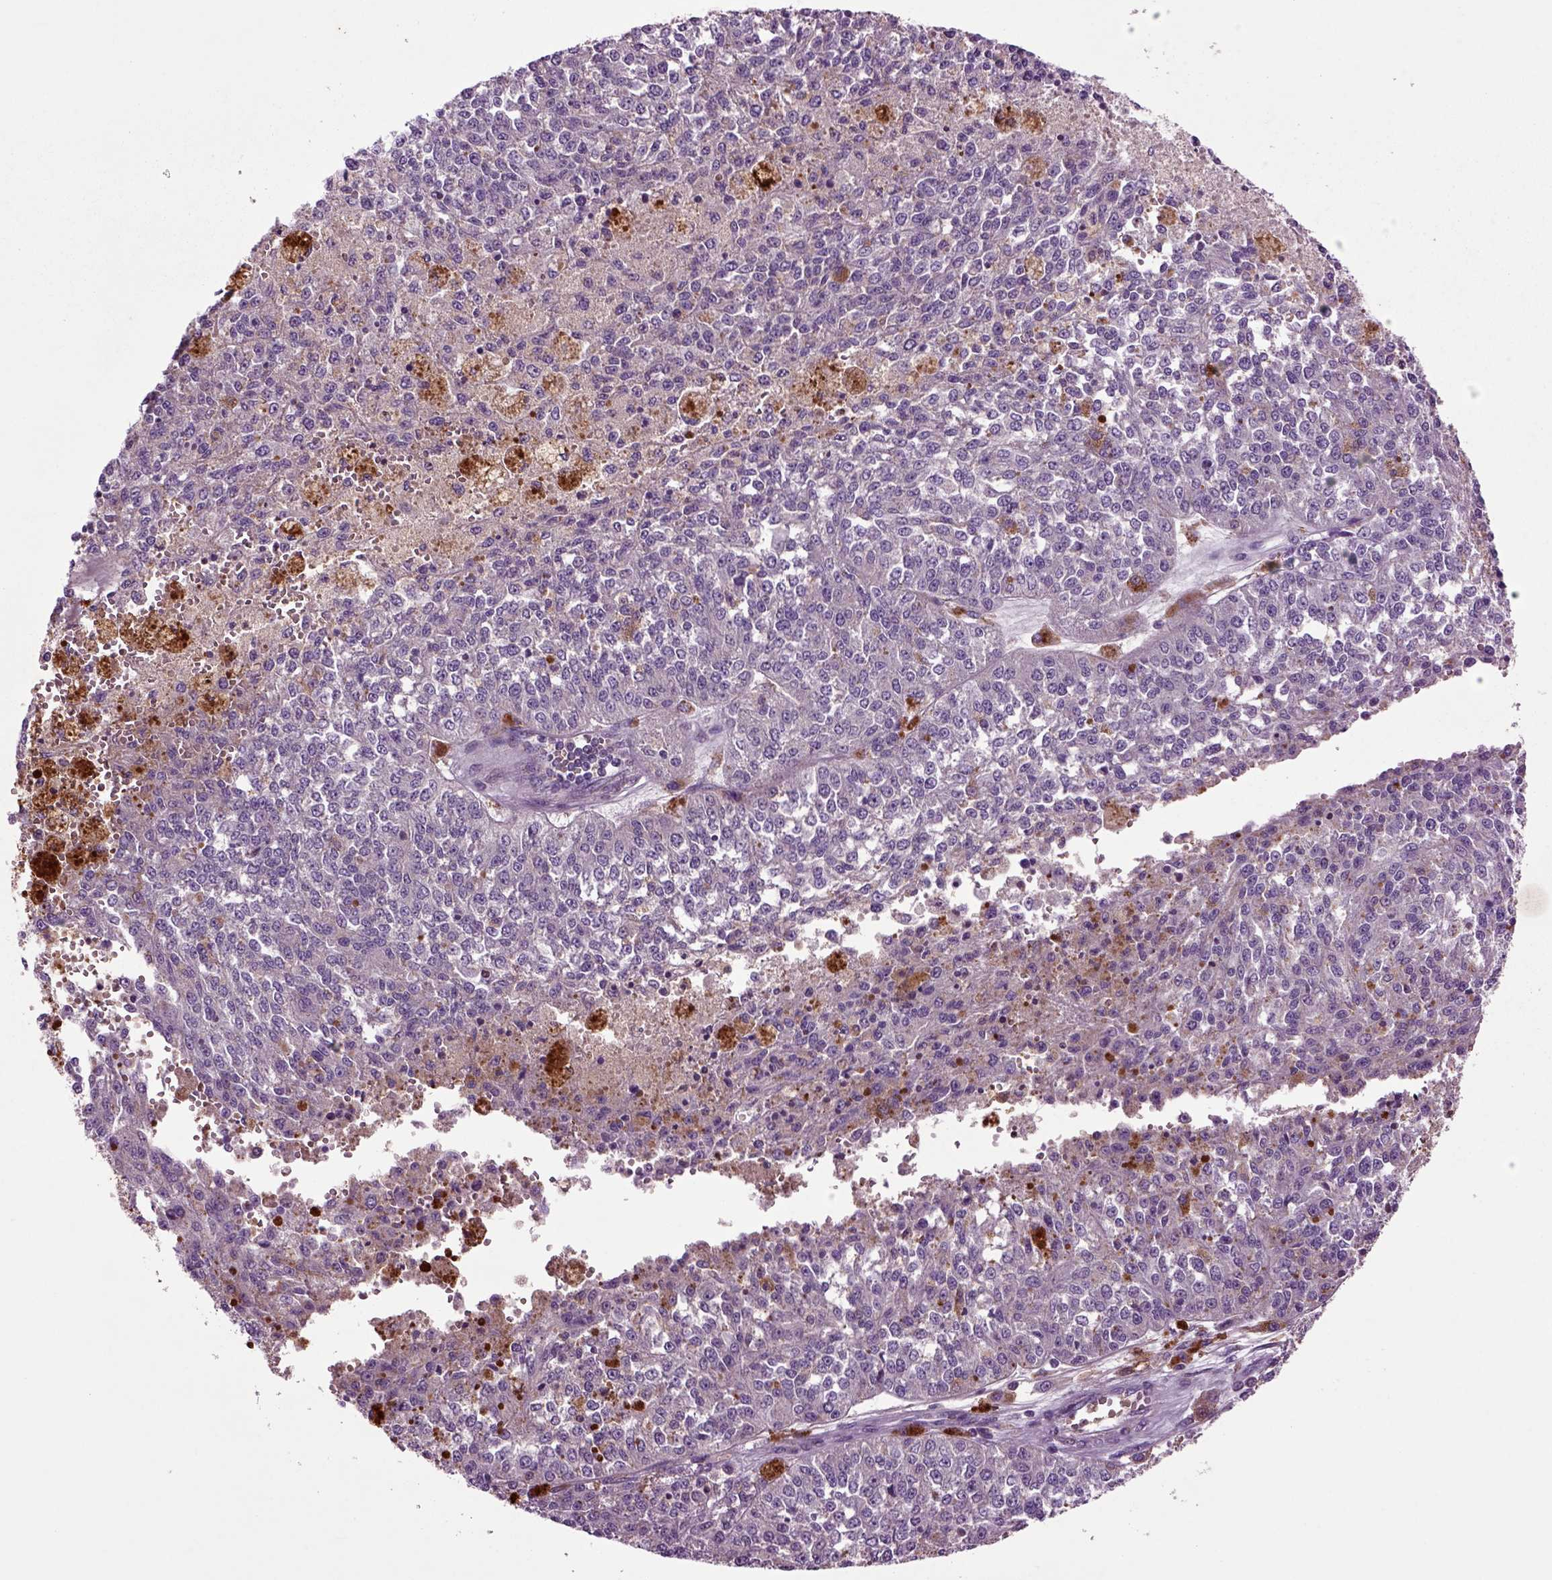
{"staining": {"intensity": "negative", "quantity": "none", "location": "none"}, "tissue": "melanoma", "cell_type": "Tumor cells", "image_type": "cancer", "snomed": [{"axis": "morphology", "description": "Malignant melanoma, Metastatic site"}, {"axis": "topography", "description": "Lymph node"}], "caption": "Immunohistochemical staining of malignant melanoma (metastatic site) exhibits no significant positivity in tumor cells.", "gene": "SPON1", "patient": {"sex": "female", "age": 64}}